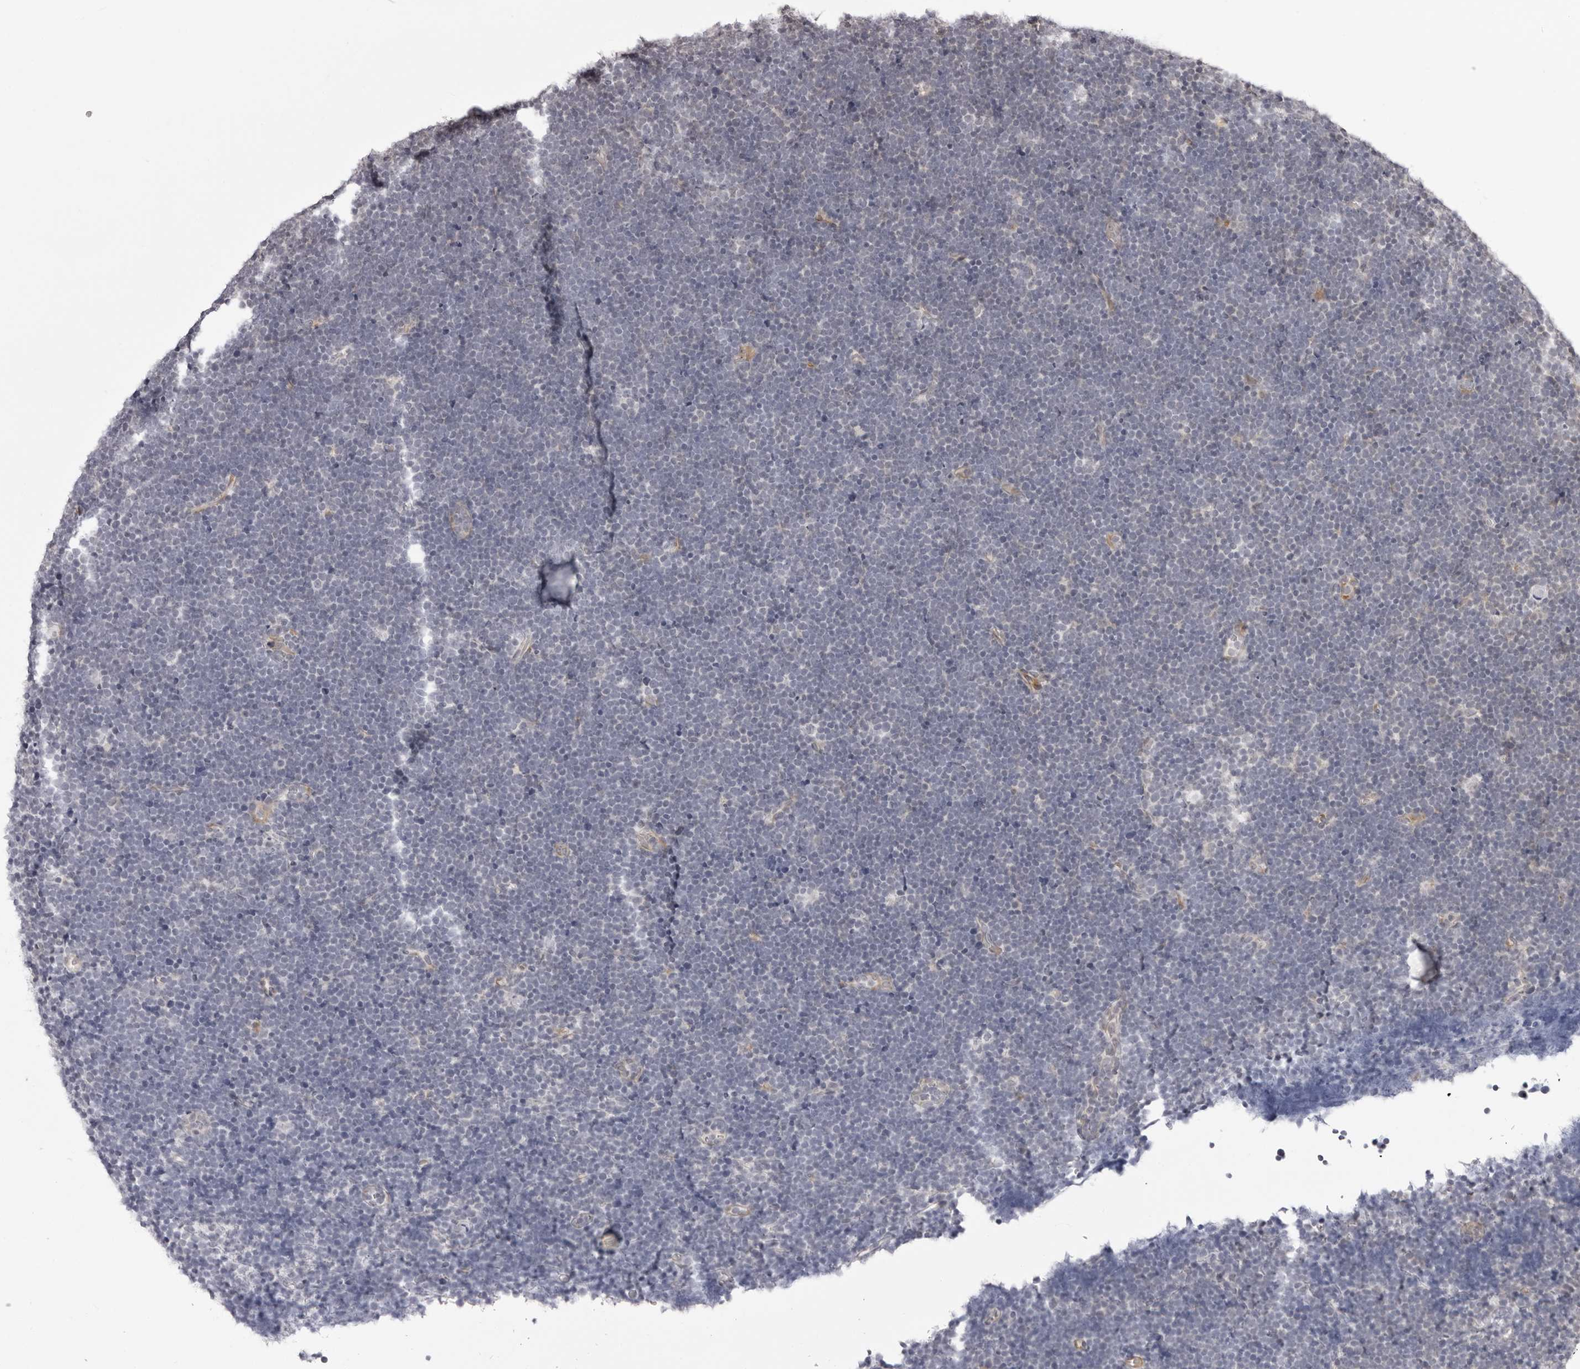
{"staining": {"intensity": "negative", "quantity": "none", "location": "none"}, "tissue": "lymphoma", "cell_type": "Tumor cells", "image_type": "cancer", "snomed": [{"axis": "morphology", "description": "Malignant lymphoma, non-Hodgkin's type, High grade"}, {"axis": "topography", "description": "Lymph node"}], "caption": "This image is of lymphoma stained with immunohistochemistry to label a protein in brown with the nuclei are counter-stained blue. There is no staining in tumor cells.", "gene": "SUGCT", "patient": {"sex": "male", "age": 13}}